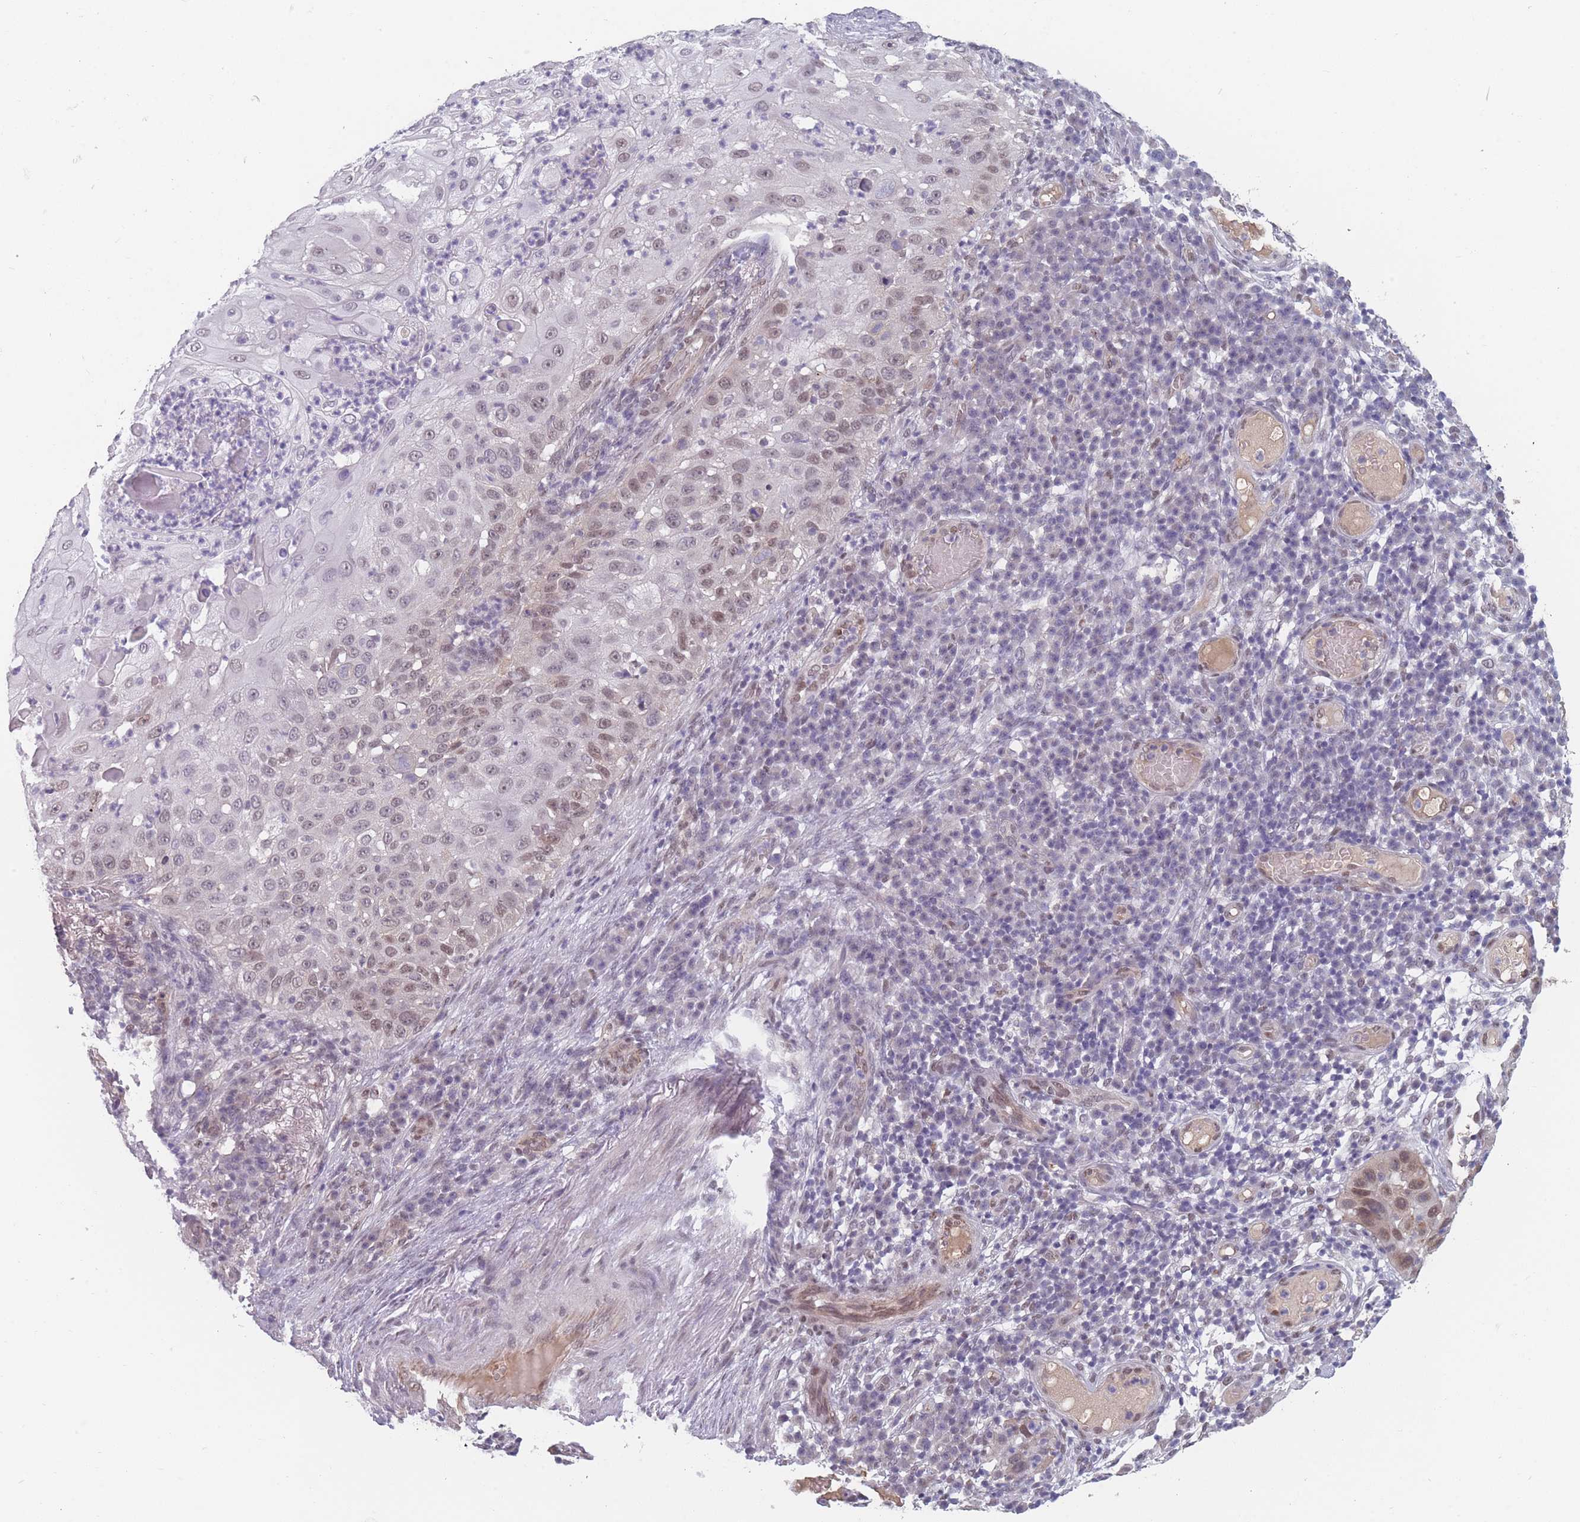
{"staining": {"intensity": "weak", "quantity": "<25%", "location": "nuclear"}, "tissue": "skin cancer", "cell_type": "Tumor cells", "image_type": "cancer", "snomed": [{"axis": "morphology", "description": "Squamous cell carcinoma, NOS"}, {"axis": "topography", "description": "Skin"}], "caption": "A micrograph of human skin cancer (squamous cell carcinoma) is negative for staining in tumor cells. The staining is performed using DAB (3,3'-diaminobenzidine) brown chromogen with nuclei counter-stained in using hematoxylin.", "gene": "ANKRD10", "patient": {"sex": "female", "age": 44}}